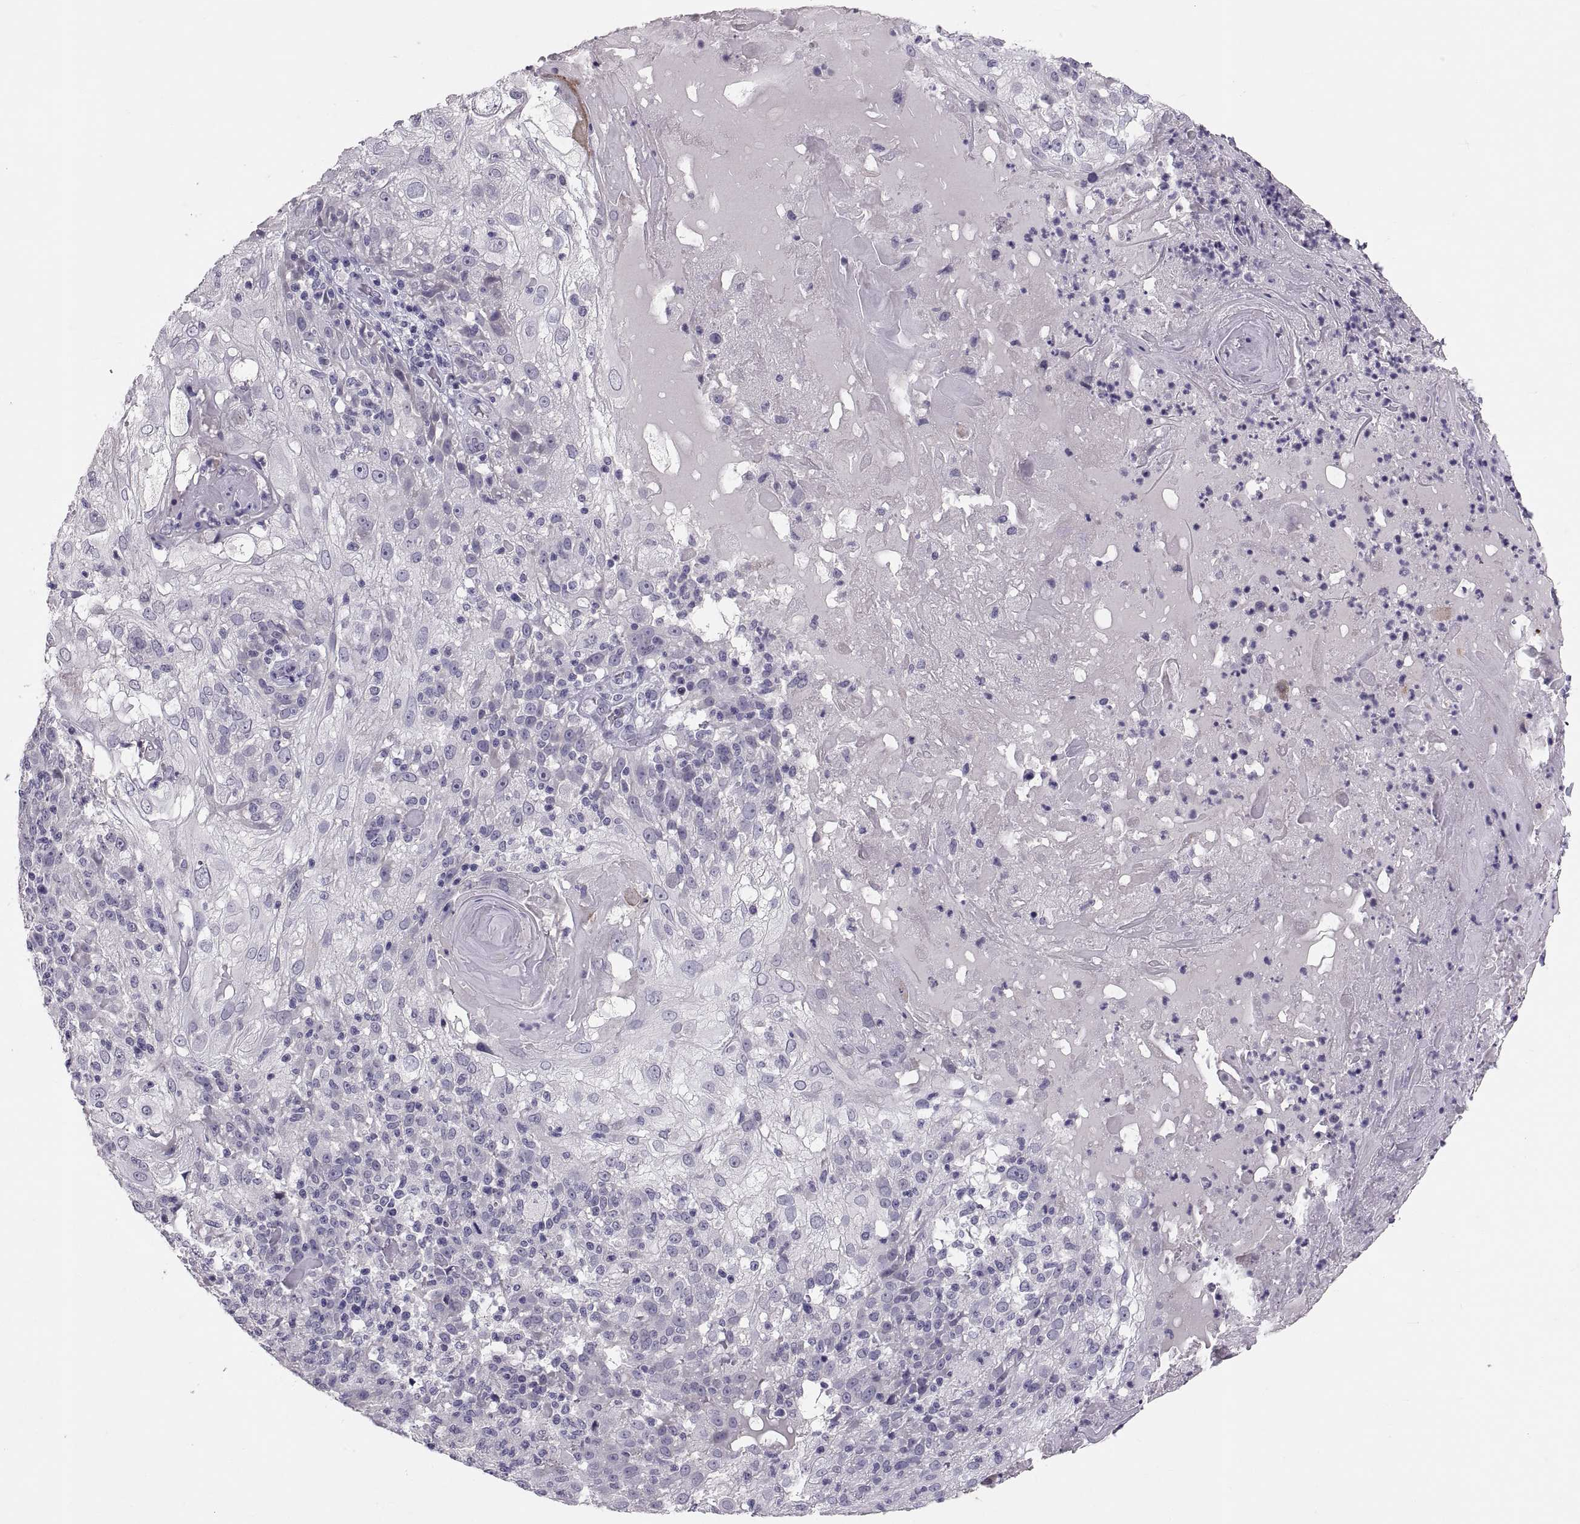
{"staining": {"intensity": "weak", "quantity": "<25%", "location": "cytoplasmic/membranous"}, "tissue": "skin cancer", "cell_type": "Tumor cells", "image_type": "cancer", "snomed": [{"axis": "morphology", "description": "Normal tissue, NOS"}, {"axis": "morphology", "description": "Squamous cell carcinoma, NOS"}, {"axis": "topography", "description": "Skin"}], "caption": "Tumor cells are negative for protein expression in human skin cancer.", "gene": "PTN", "patient": {"sex": "female", "age": 83}}